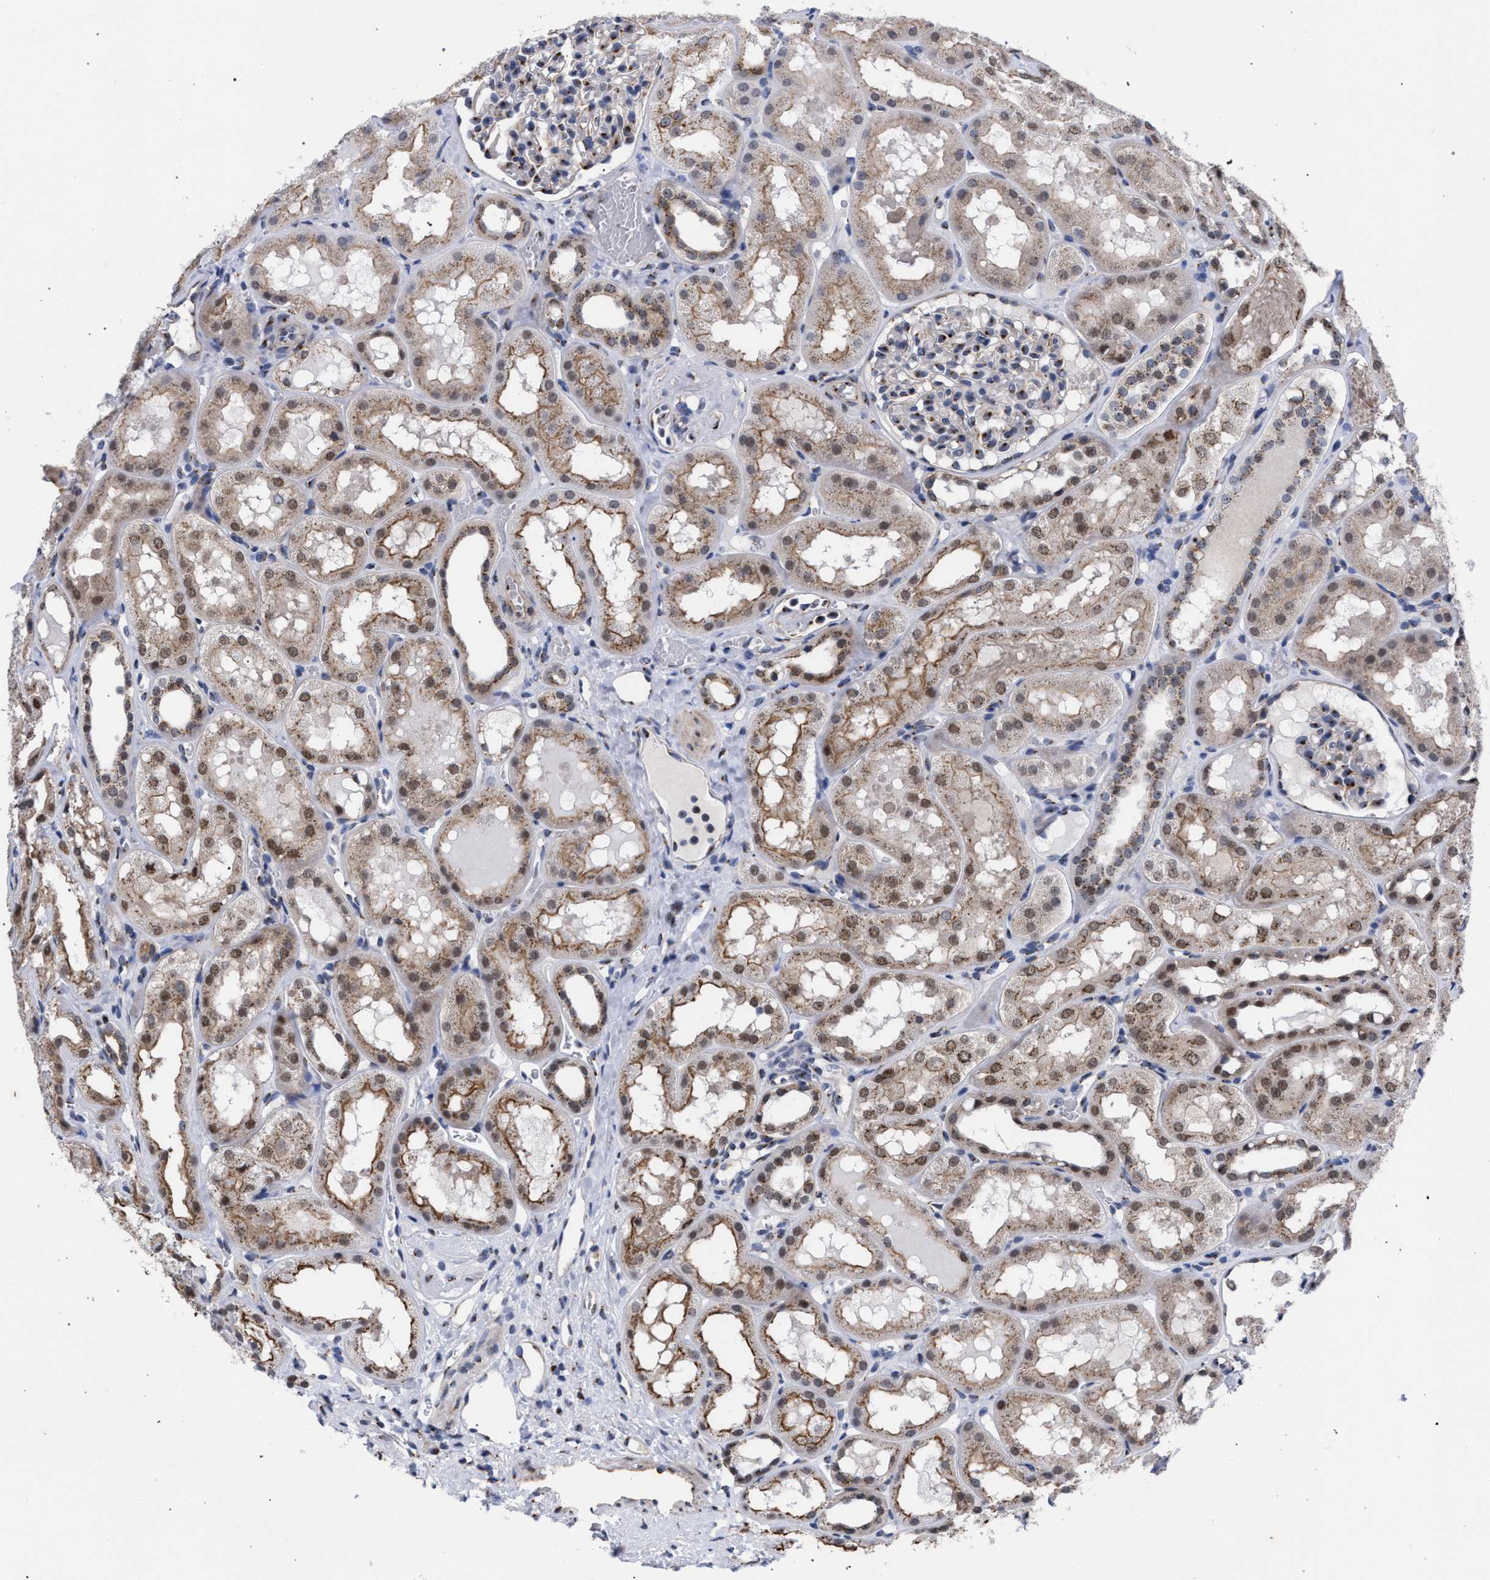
{"staining": {"intensity": "moderate", "quantity": "<25%", "location": "cytoplasmic/membranous"}, "tissue": "kidney", "cell_type": "Cells in glomeruli", "image_type": "normal", "snomed": [{"axis": "morphology", "description": "Normal tissue, NOS"}, {"axis": "topography", "description": "Kidney"}, {"axis": "topography", "description": "Urinary bladder"}], "caption": "Immunohistochemical staining of unremarkable kidney displays <25% levels of moderate cytoplasmic/membranous protein positivity in about <25% of cells in glomeruli. Nuclei are stained in blue.", "gene": "GOLGA2", "patient": {"sex": "male", "age": 16}}